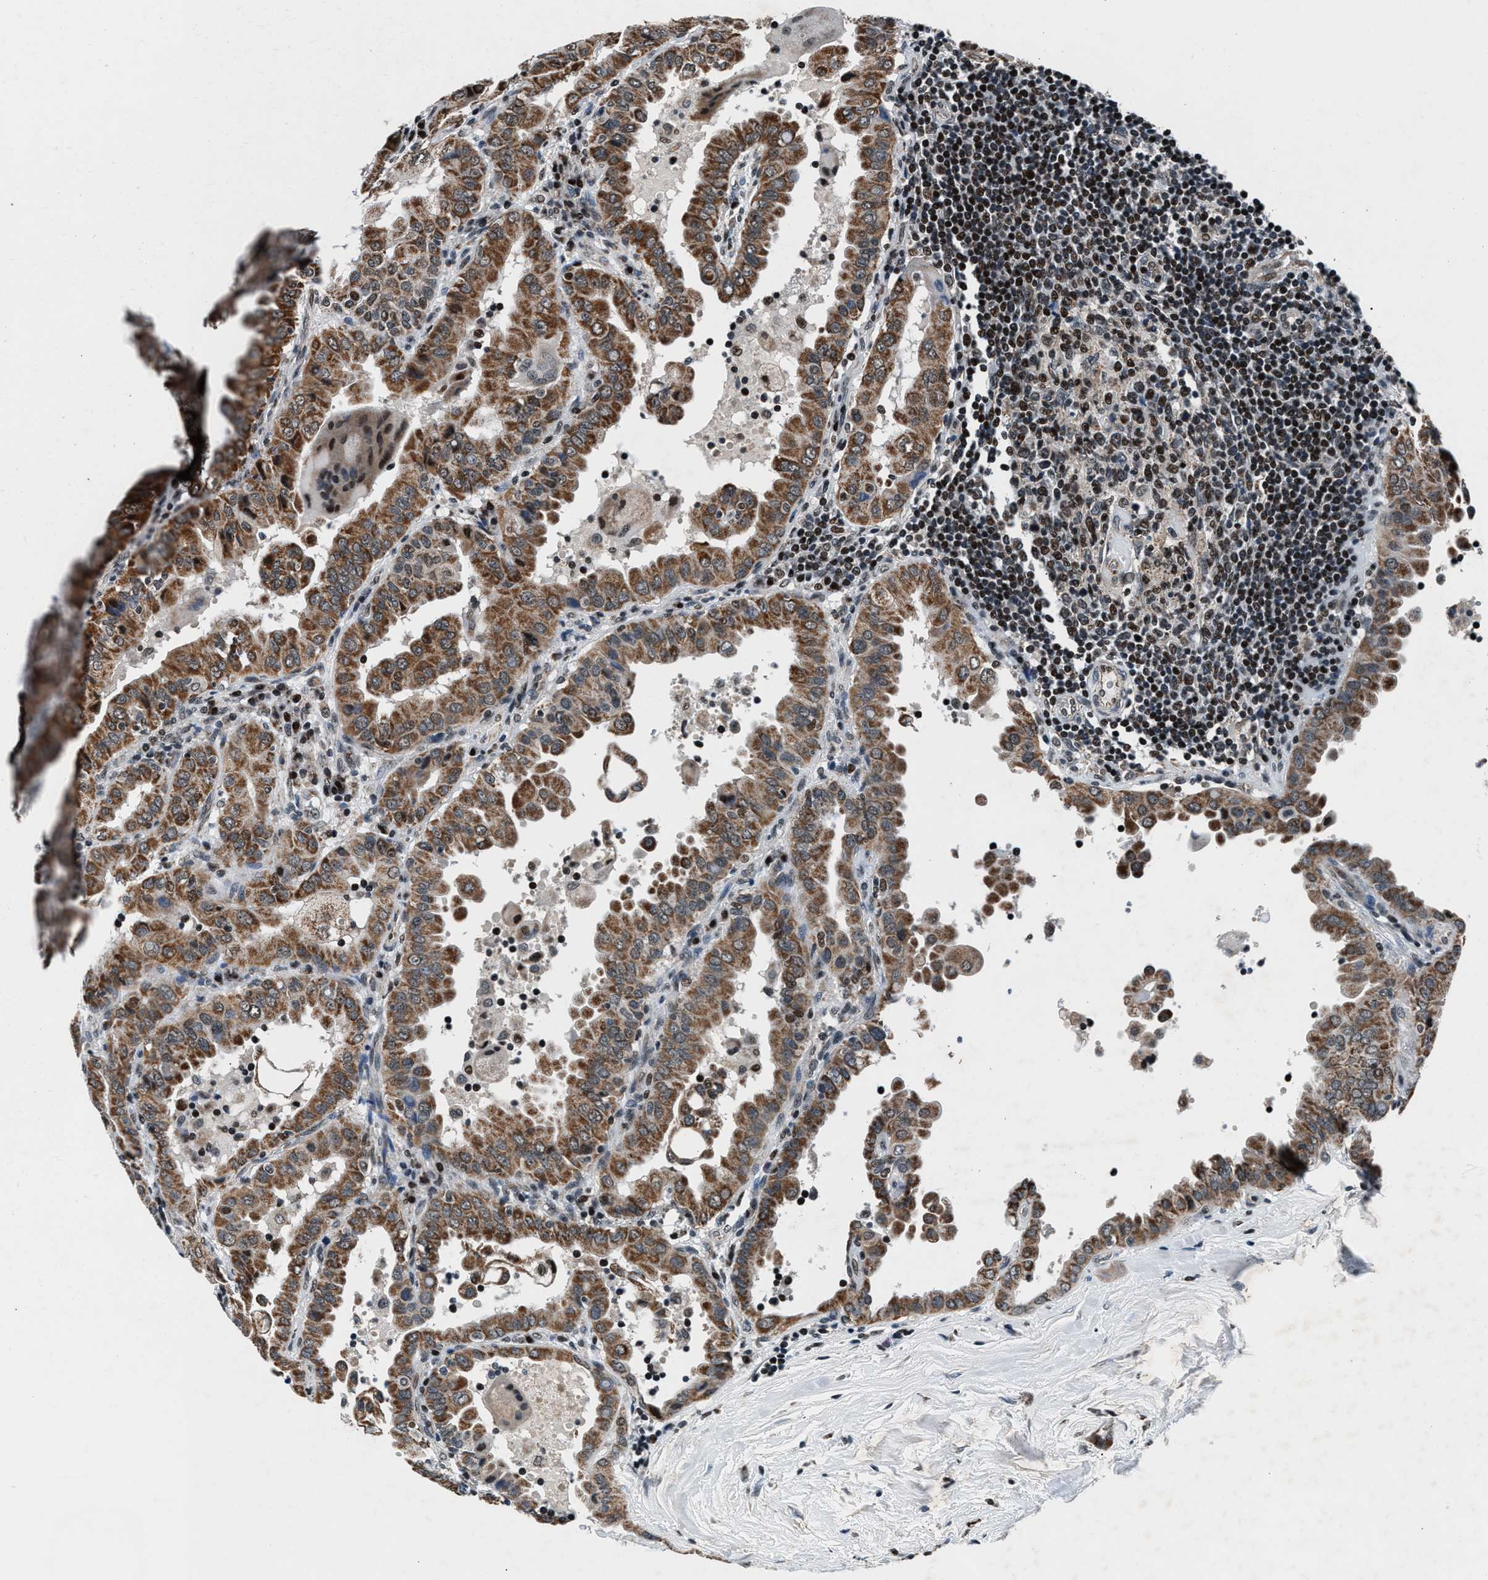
{"staining": {"intensity": "moderate", "quantity": ">75%", "location": "cytoplasmic/membranous"}, "tissue": "thyroid cancer", "cell_type": "Tumor cells", "image_type": "cancer", "snomed": [{"axis": "morphology", "description": "Papillary adenocarcinoma, NOS"}, {"axis": "topography", "description": "Thyroid gland"}], "caption": "The histopathology image displays immunohistochemical staining of thyroid cancer. There is moderate cytoplasmic/membranous positivity is present in approximately >75% of tumor cells.", "gene": "PRRC2B", "patient": {"sex": "male", "age": 33}}